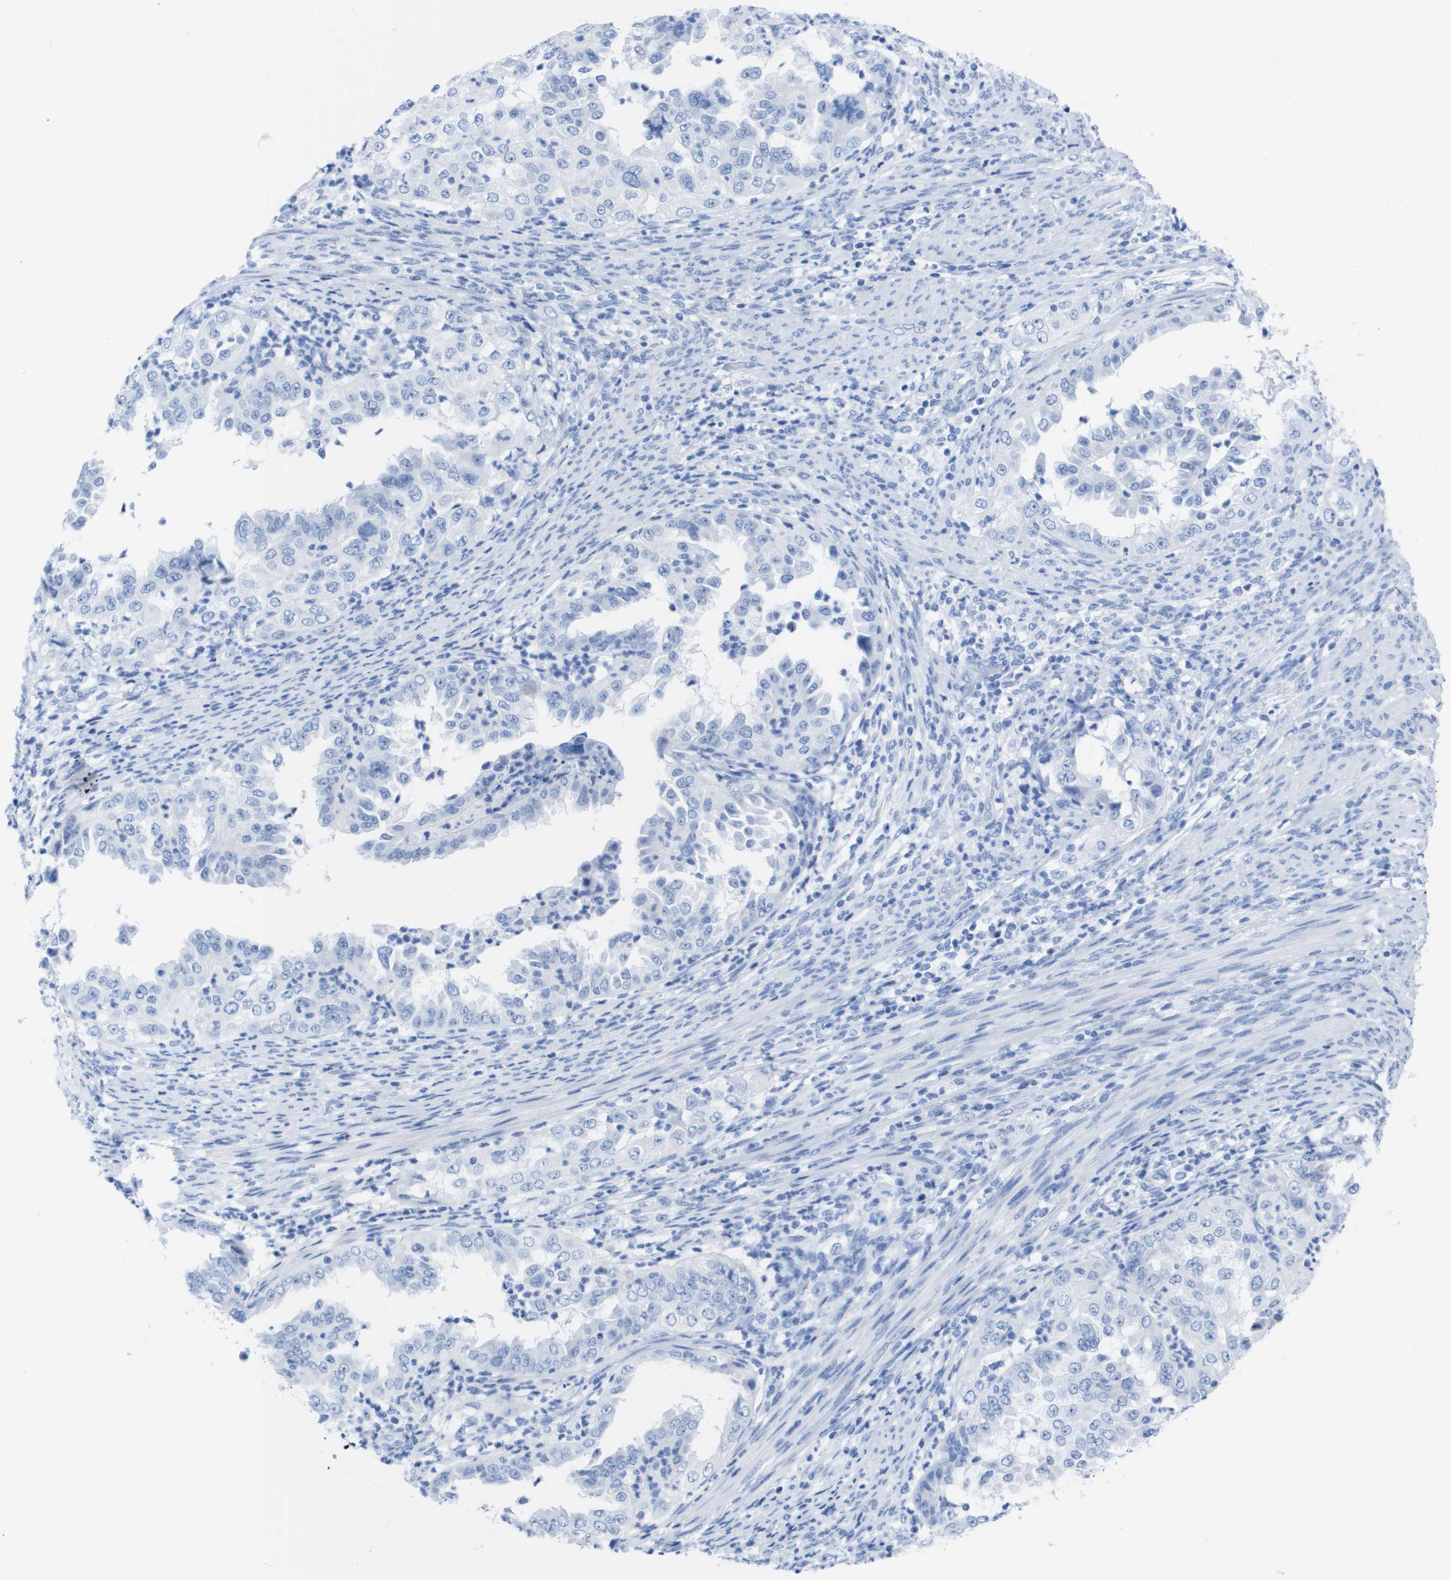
{"staining": {"intensity": "negative", "quantity": "none", "location": "none"}, "tissue": "endometrial cancer", "cell_type": "Tumor cells", "image_type": "cancer", "snomed": [{"axis": "morphology", "description": "Adenocarcinoma, NOS"}, {"axis": "topography", "description": "Endometrium"}], "caption": "A histopathology image of human endometrial cancer (adenocarcinoma) is negative for staining in tumor cells.", "gene": "KCNA3", "patient": {"sex": "female", "age": 85}}